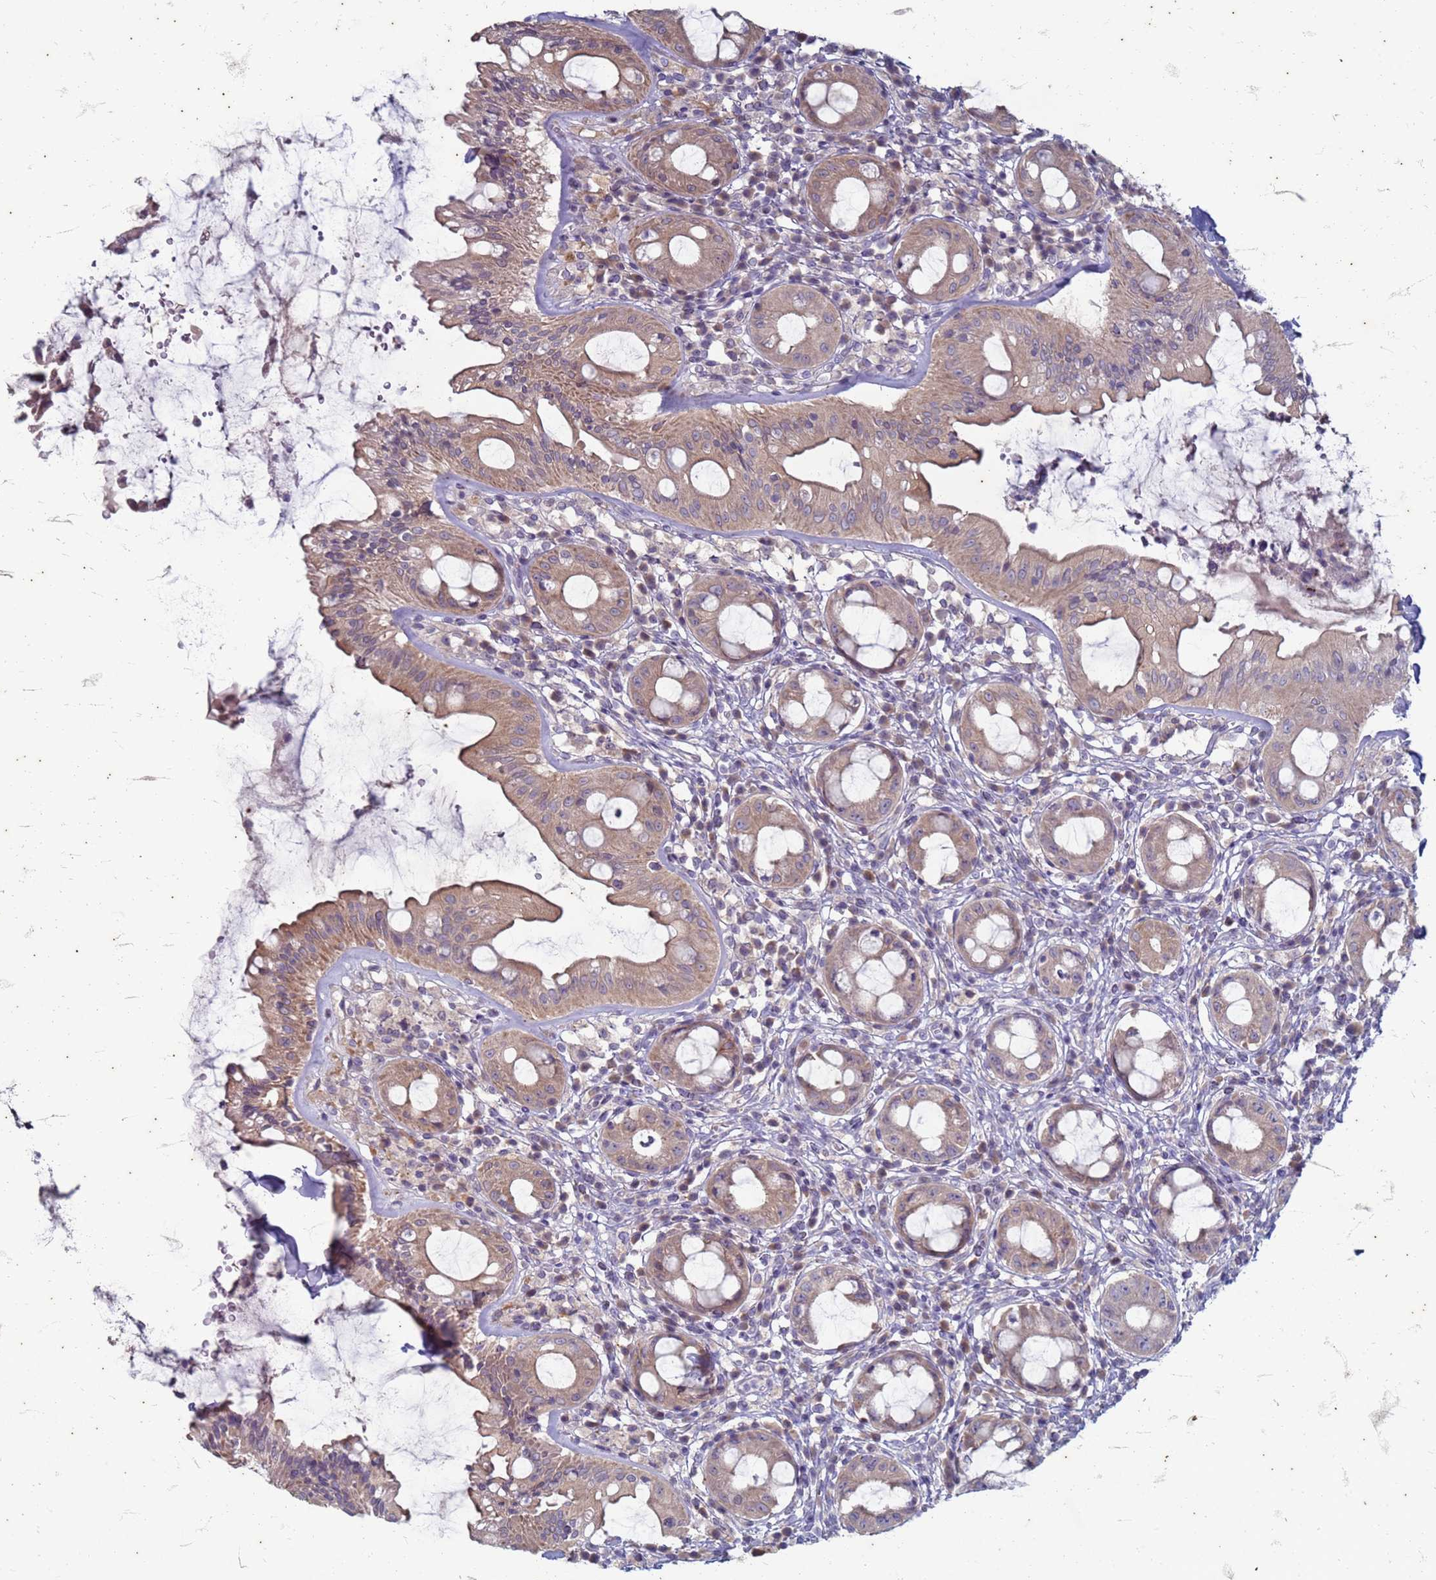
{"staining": {"intensity": "moderate", "quantity": ">75%", "location": "cytoplasmic/membranous"}, "tissue": "rectum", "cell_type": "Glandular cells", "image_type": "normal", "snomed": [{"axis": "morphology", "description": "Normal tissue, NOS"}, {"axis": "topography", "description": "Rectum"}], "caption": "Rectum stained with a protein marker displays moderate staining in glandular cells.", "gene": "SUCO", "patient": {"sex": "female", "age": 57}}